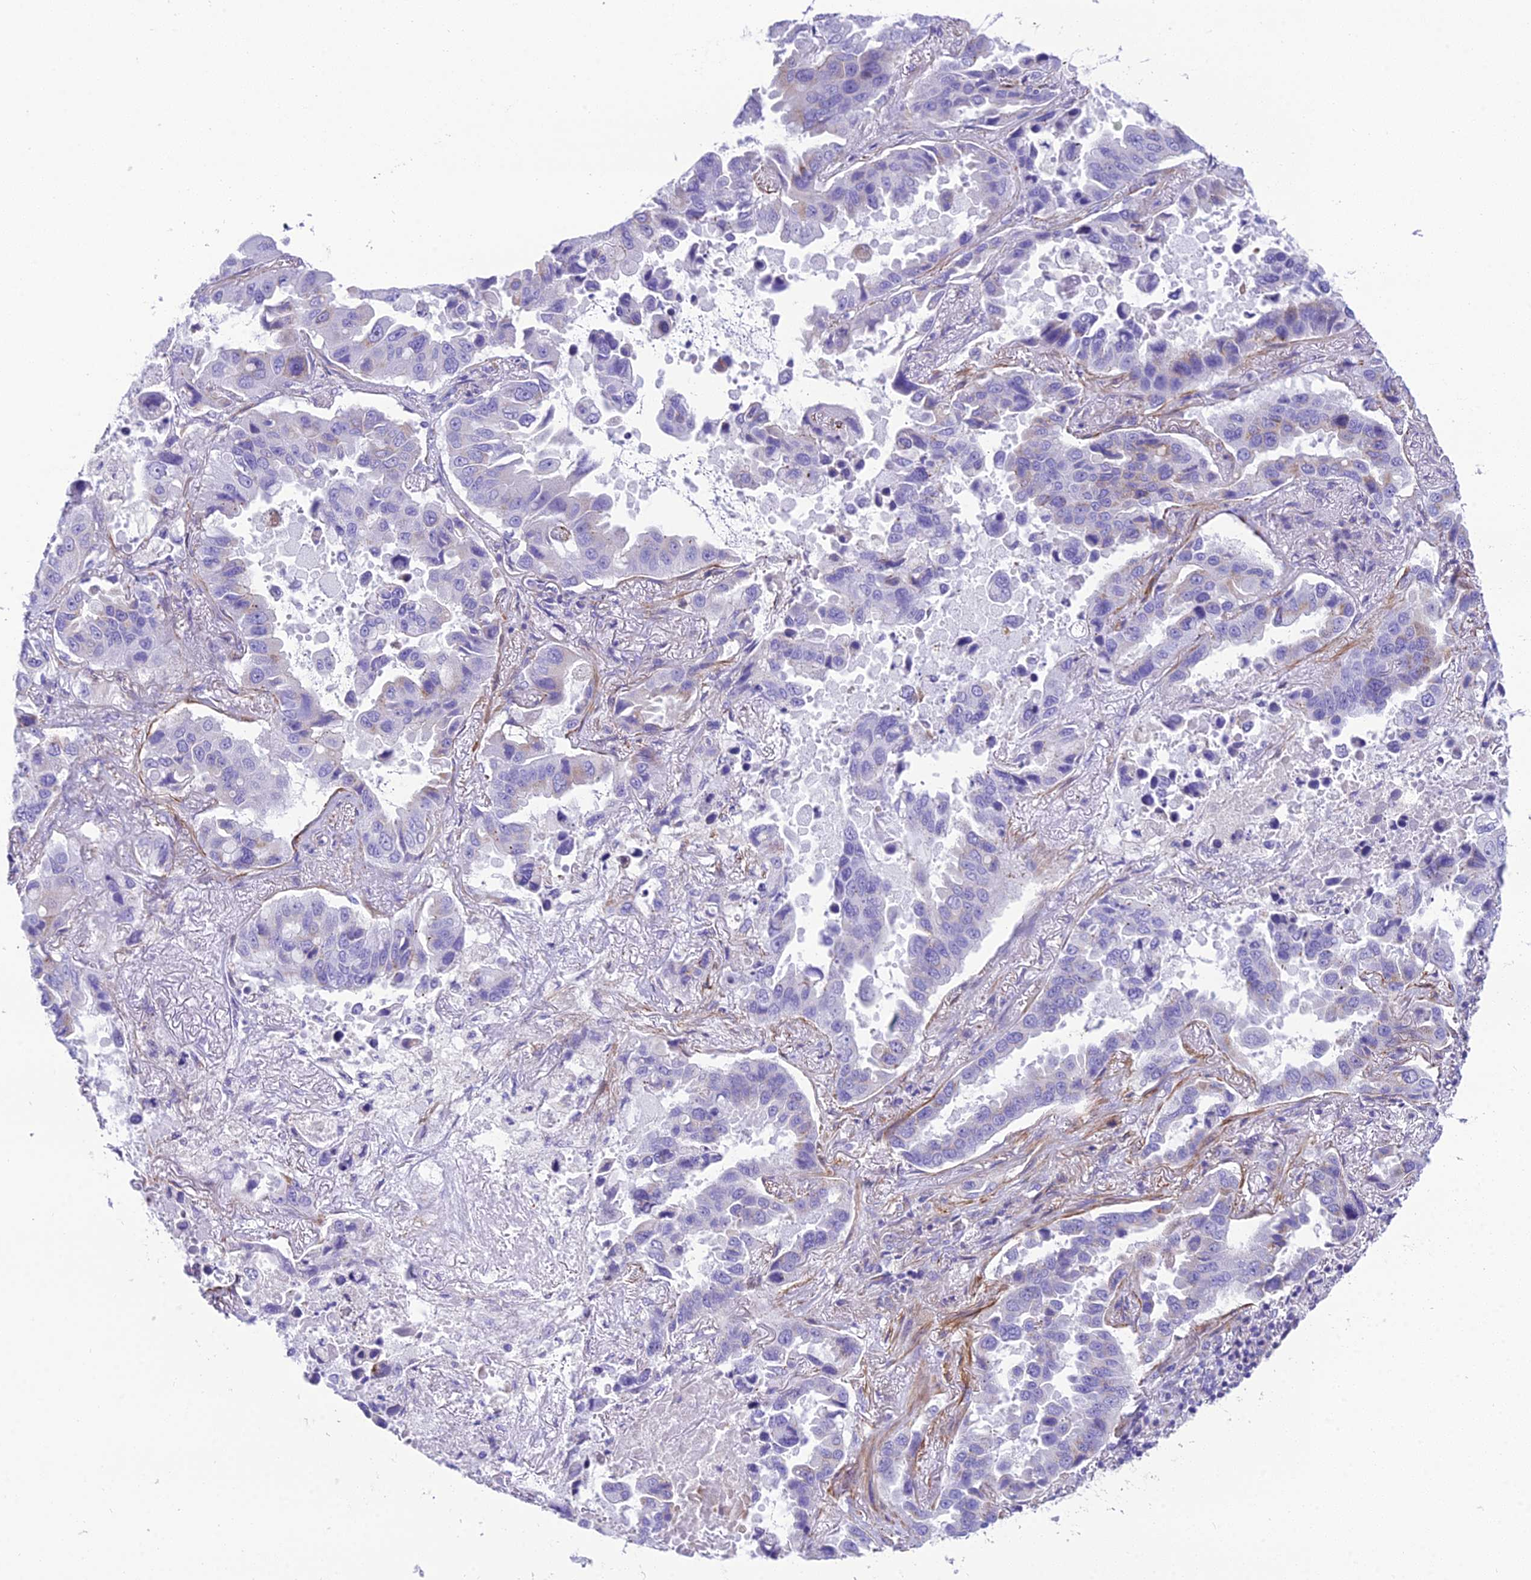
{"staining": {"intensity": "negative", "quantity": "none", "location": "none"}, "tissue": "lung cancer", "cell_type": "Tumor cells", "image_type": "cancer", "snomed": [{"axis": "morphology", "description": "Adenocarcinoma, NOS"}, {"axis": "topography", "description": "Lung"}], "caption": "A high-resolution histopathology image shows immunohistochemistry (IHC) staining of lung adenocarcinoma, which exhibits no significant expression in tumor cells.", "gene": "GFRA1", "patient": {"sex": "male", "age": 64}}